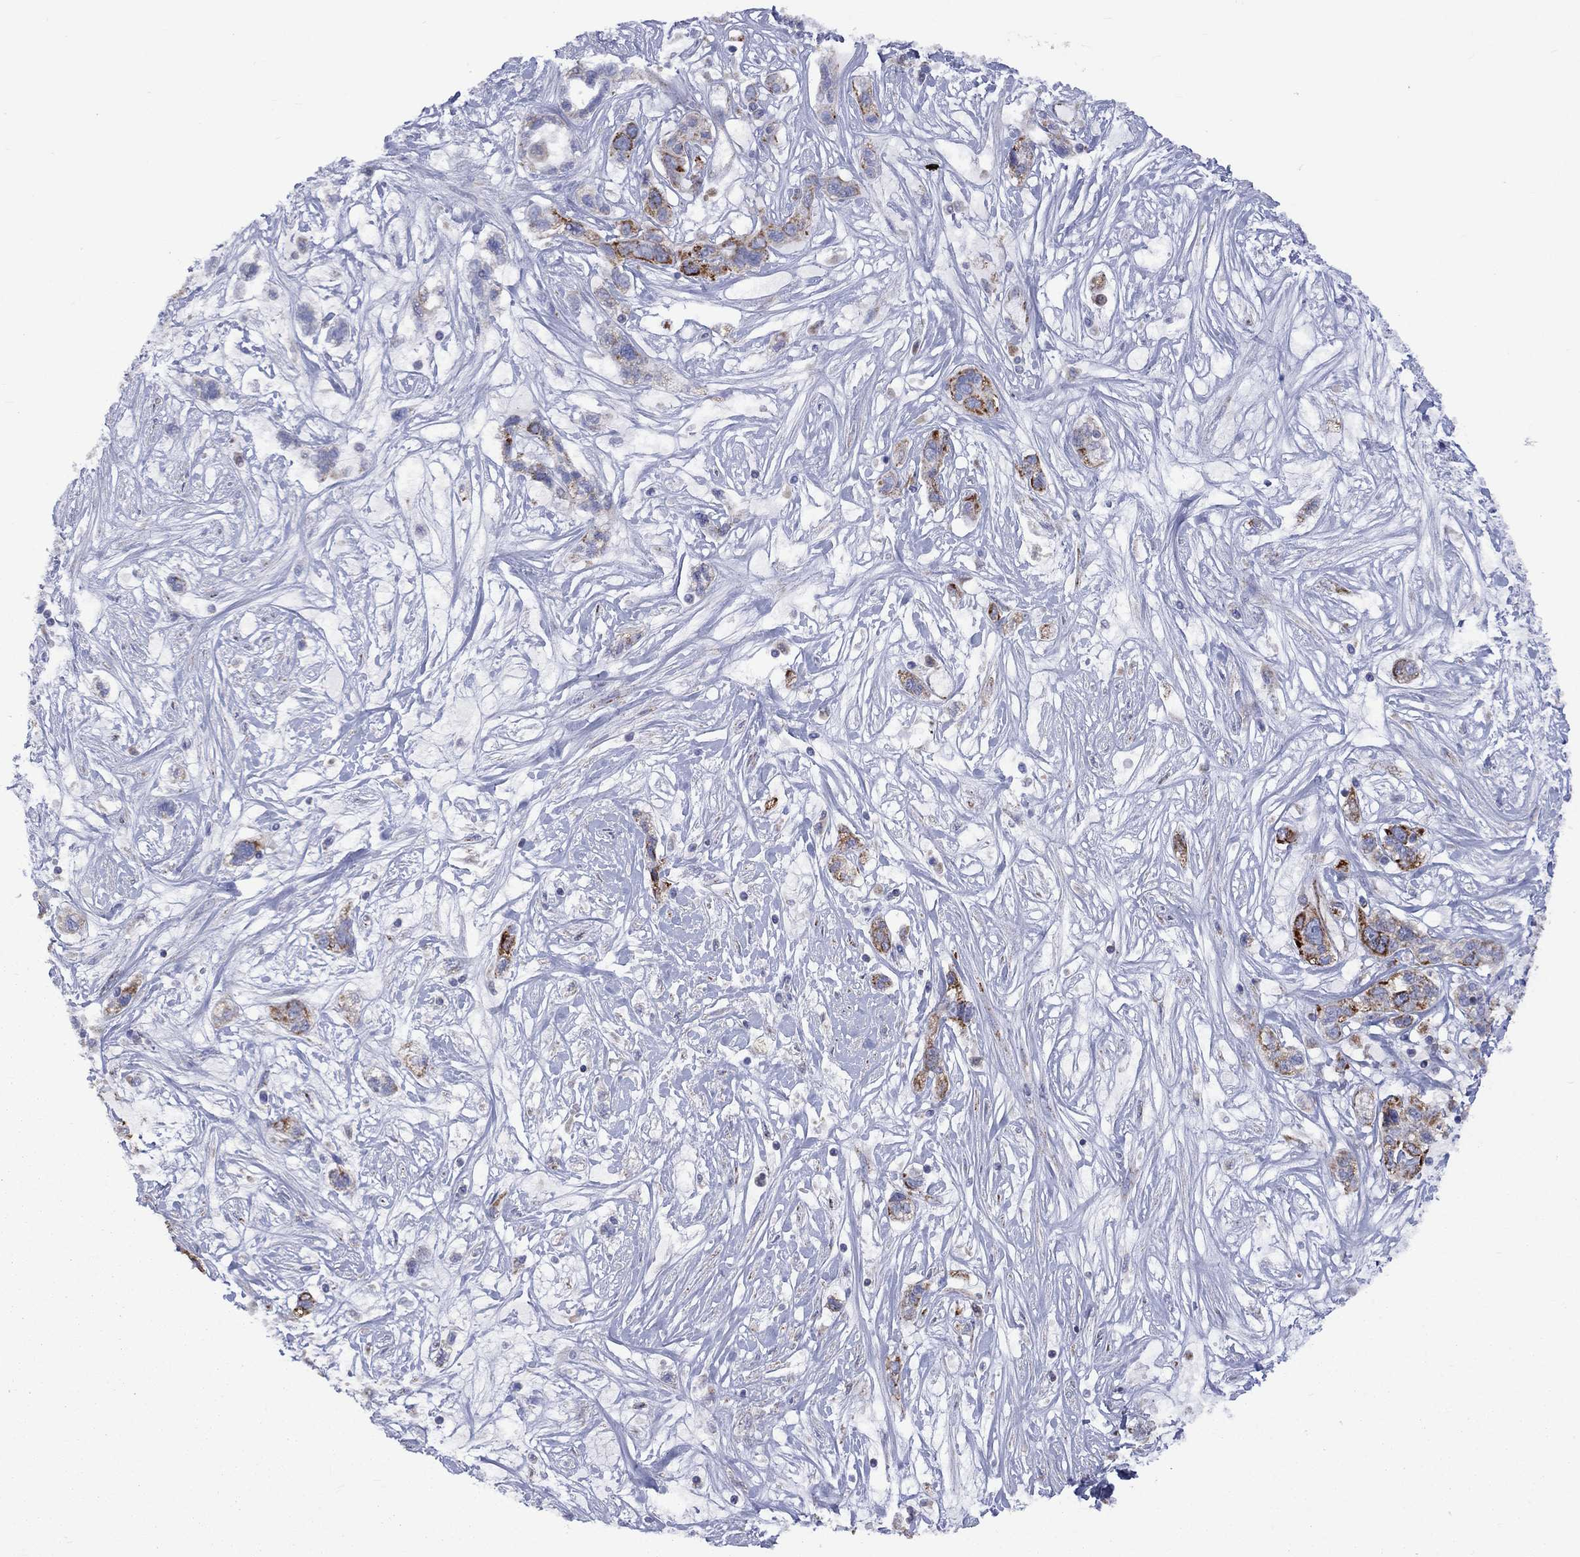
{"staining": {"intensity": "strong", "quantity": "25%-75%", "location": "cytoplasmic/membranous"}, "tissue": "liver cancer", "cell_type": "Tumor cells", "image_type": "cancer", "snomed": [{"axis": "morphology", "description": "Adenocarcinoma, NOS"}, {"axis": "morphology", "description": "Cholangiocarcinoma"}, {"axis": "topography", "description": "Liver"}], "caption": "High-power microscopy captured an immunohistochemistry histopathology image of liver cholangiocarcinoma, revealing strong cytoplasmic/membranous expression in about 25%-75% of tumor cells. Using DAB (3,3'-diaminobenzidine) (brown) and hematoxylin (blue) stains, captured at high magnification using brightfield microscopy.", "gene": "CISD1", "patient": {"sex": "male", "age": 64}}